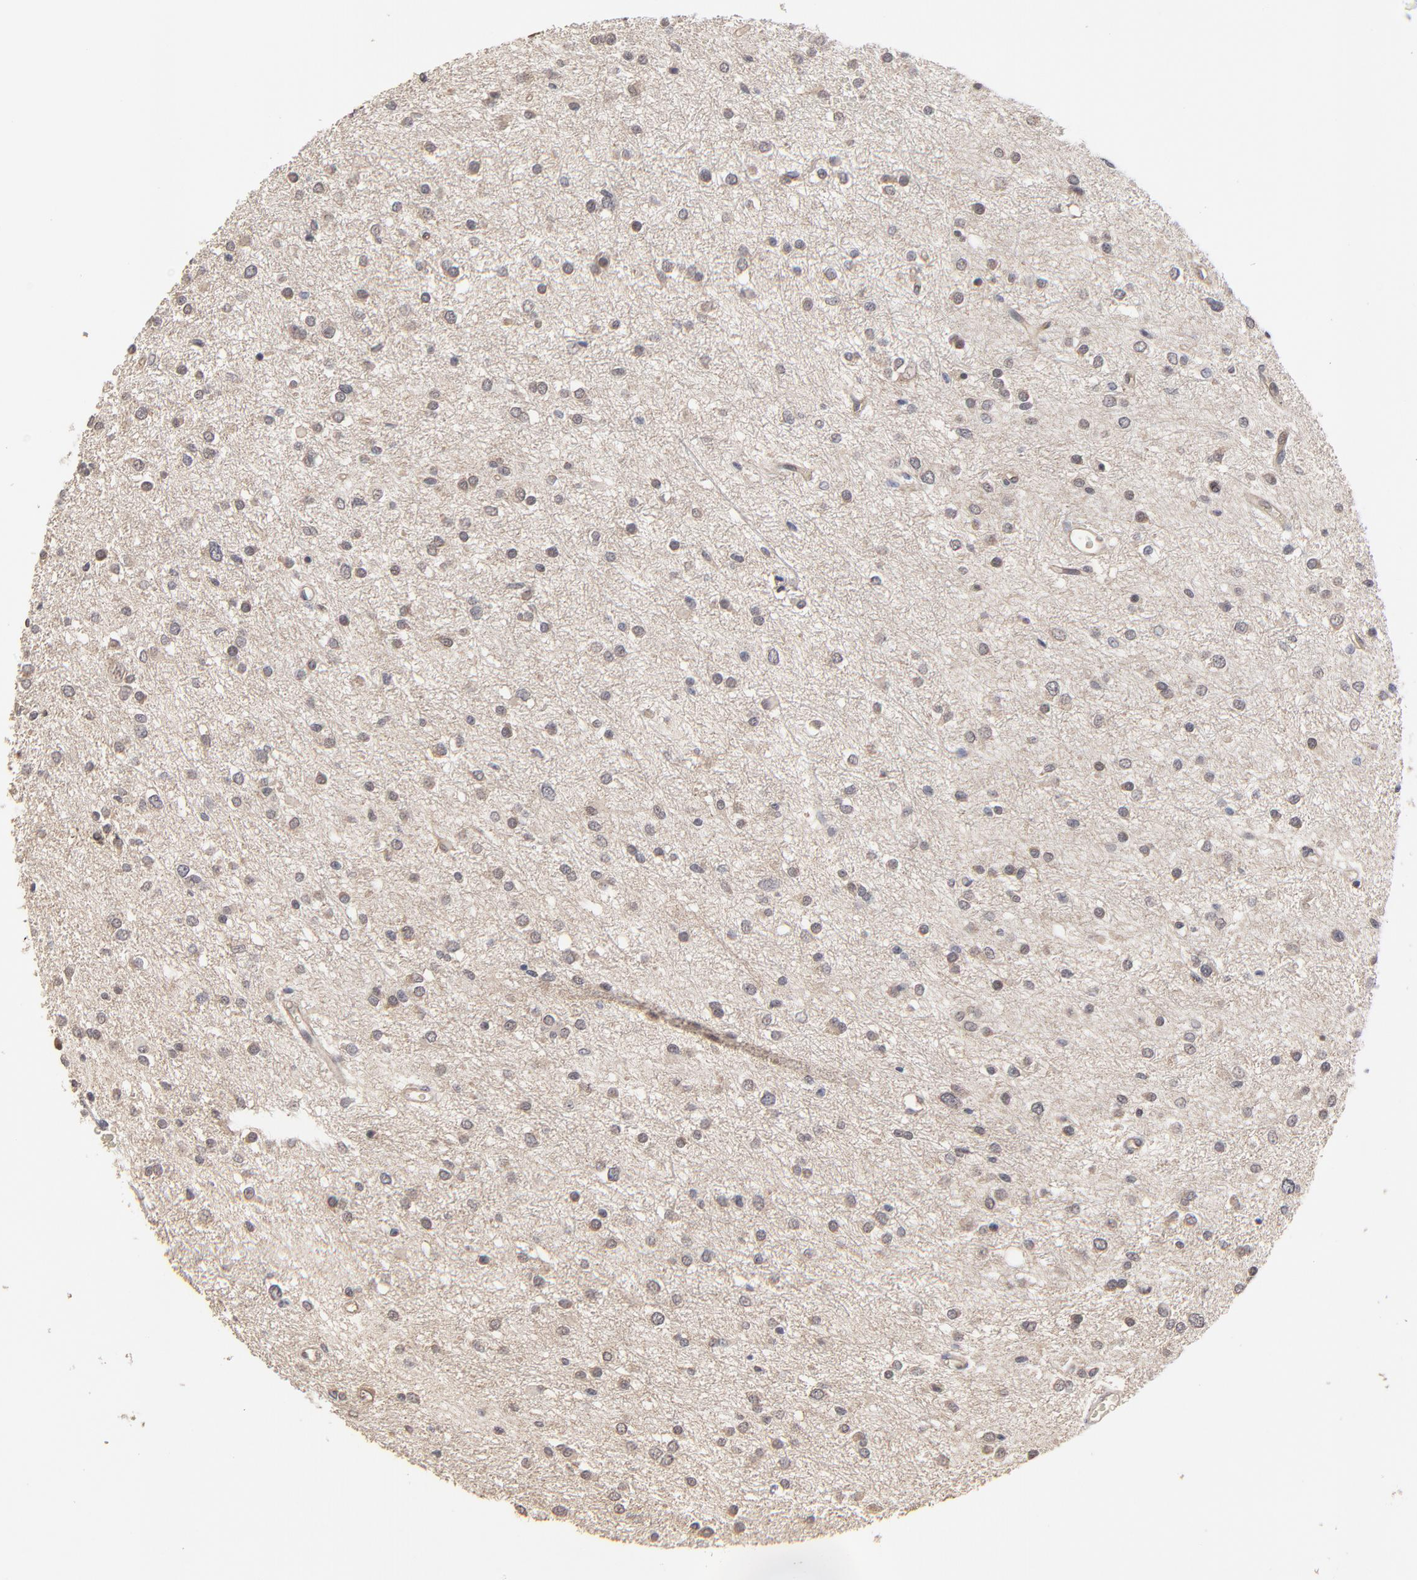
{"staining": {"intensity": "weak", "quantity": "25%-75%", "location": "nuclear"}, "tissue": "glioma", "cell_type": "Tumor cells", "image_type": "cancer", "snomed": [{"axis": "morphology", "description": "Glioma, malignant, Low grade"}, {"axis": "topography", "description": "Brain"}], "caption": "DAB (3,3'-diaminobenzidine) immunohistochemical staining of malignant glioma (low-grade) reveals weak nuclear protein expression in approximately 25%-75% of tumor cells.", "gene": "FAM199X", "patient": {"sex": "female", "age": 36}}